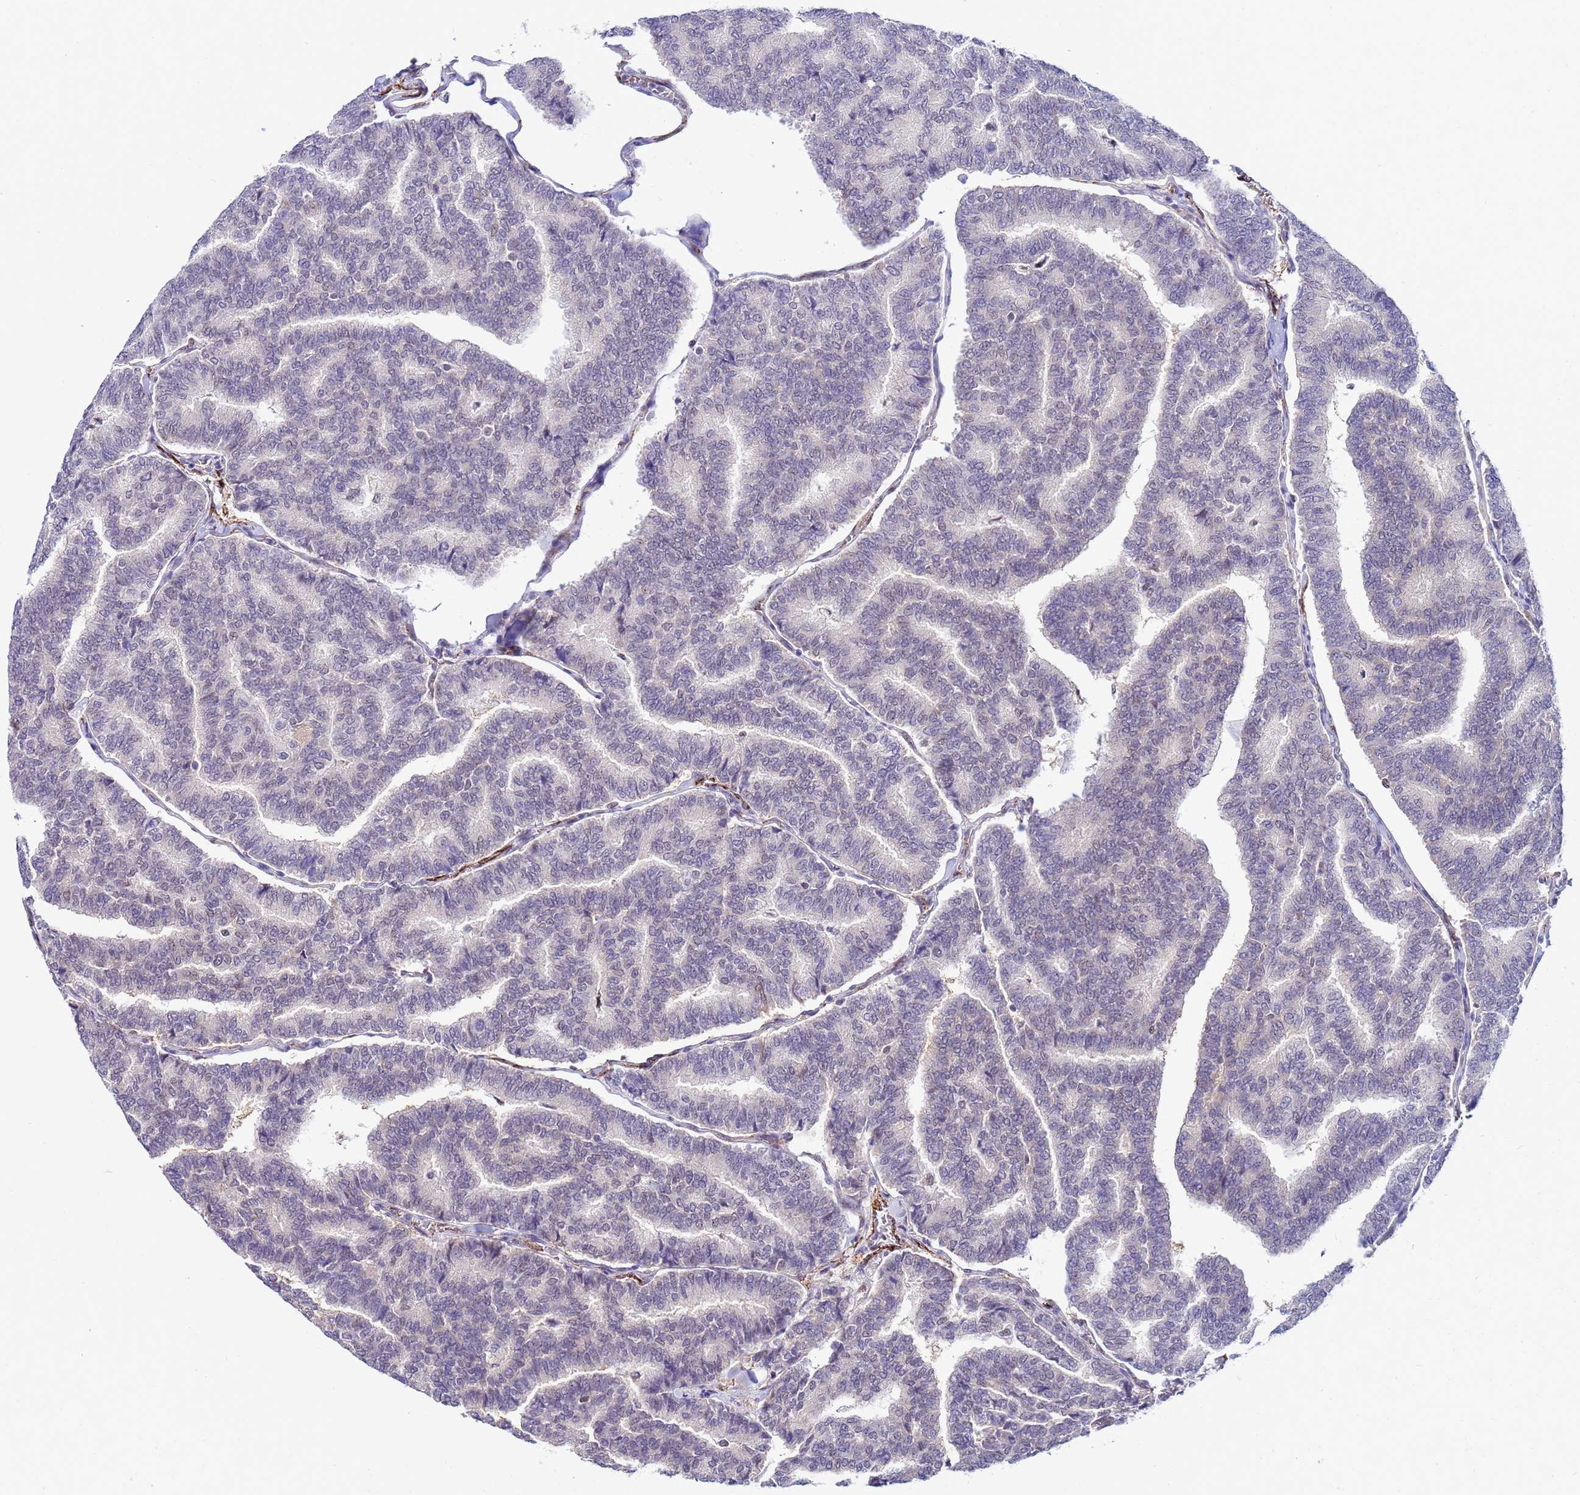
{"staining": {"intensity": "negative", "quantity": "none", "location": "none"}, "tissue": "thyroid cancer", "cell_type": "Tumor cells", "image_type": "cancer", "snomed": [{"axis": "morphology", "description": "Papillary adenocarcinoma, NOS"}, {"axis": "topography", "description": "Thyroid gland"}], "caption": "Immunohistochemical staining of human thyroid papillary adenocarcinoma displays no significant staining in tumor cells.", "gene": "SLC25A37", "patient": {"sex": "female", "age": 35}}